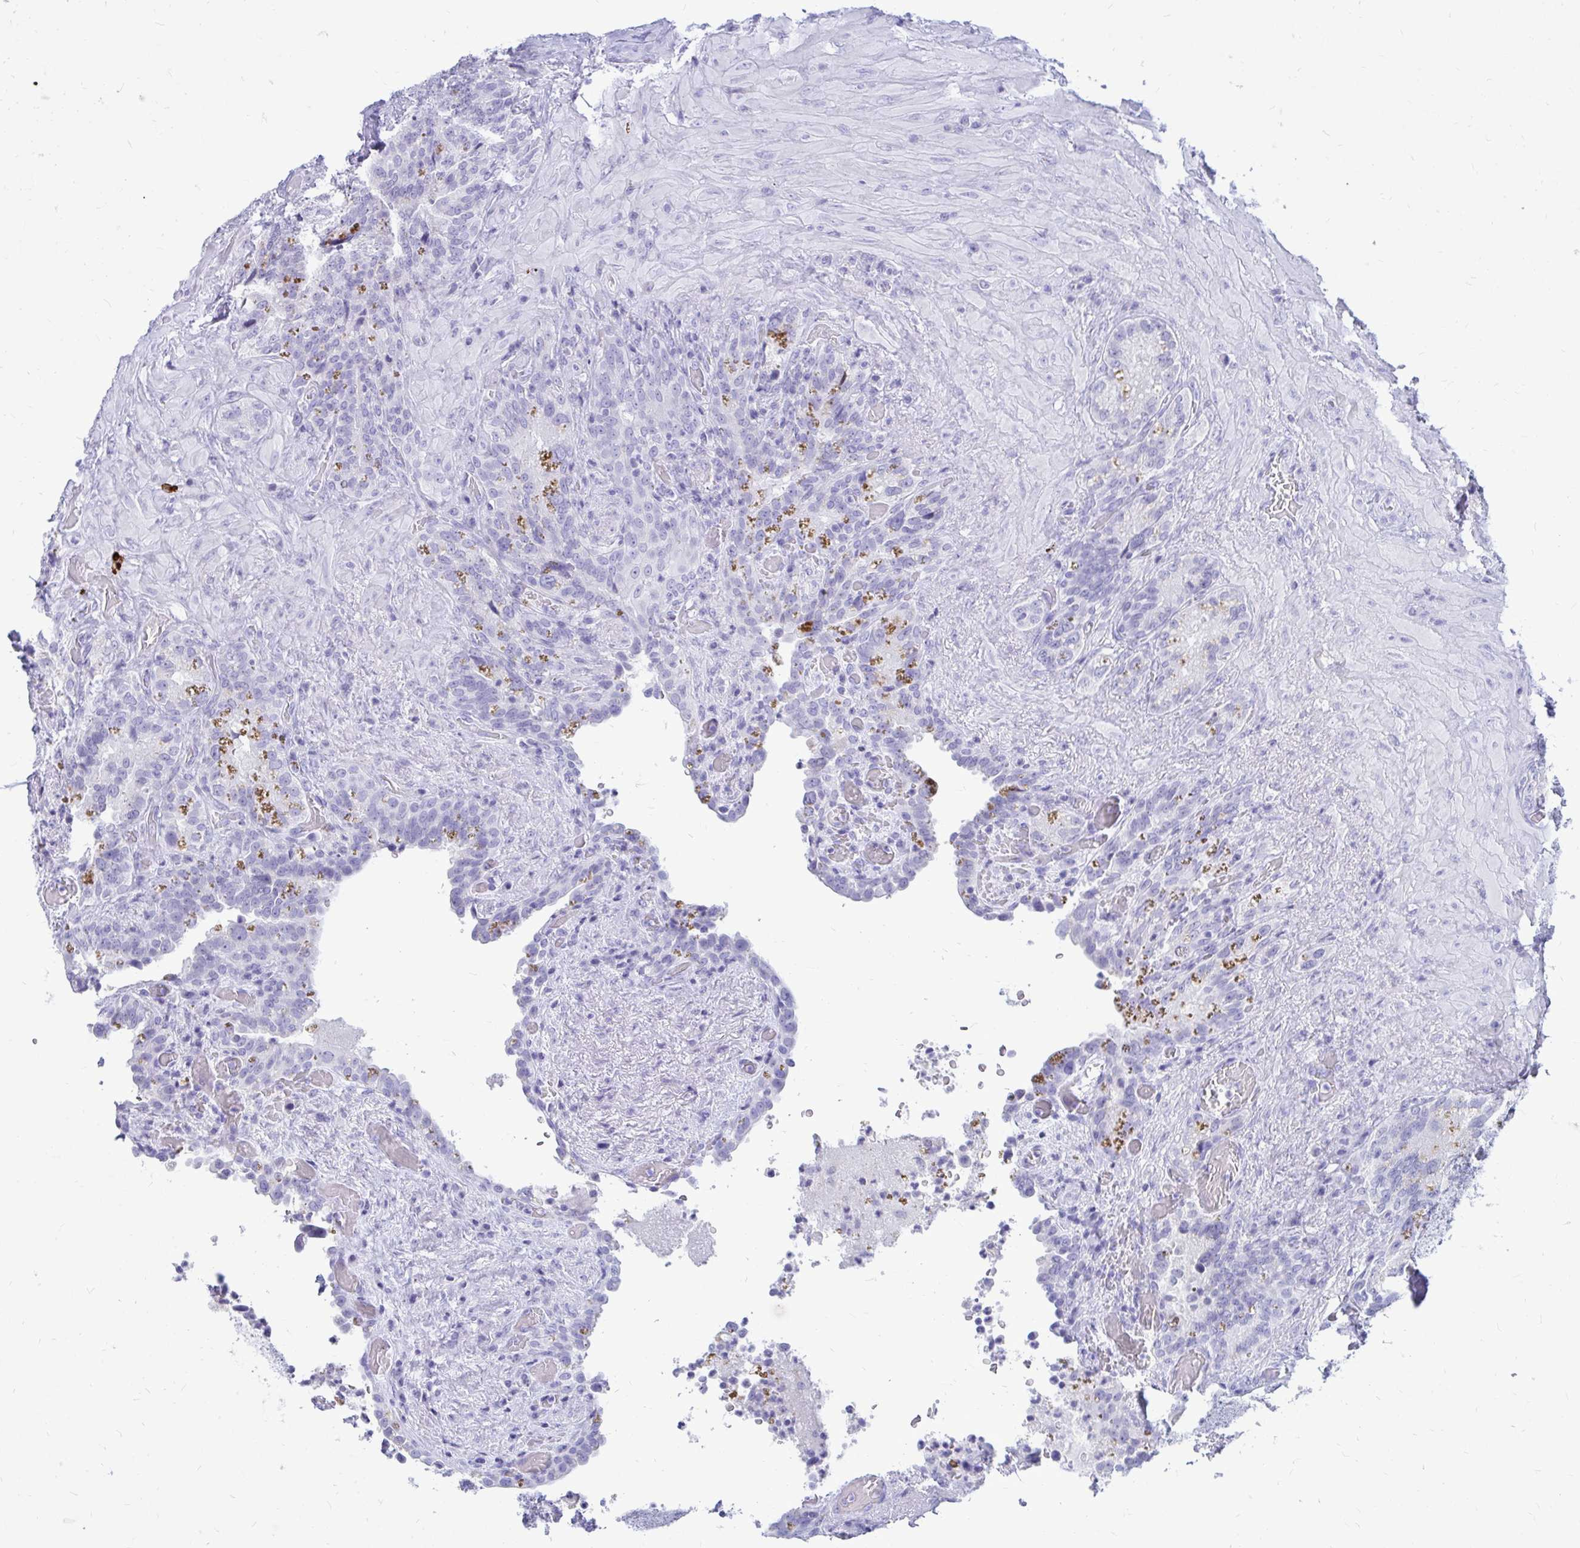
{"staining": {"intensity": "negative", "quantity": "none", "location": "none"}, "tissue": "seminal vesicle", "cell_type": "Glandular cells", "image_type": "normal", "snomed": [{"axis": "morphology", "description": "Normal tissue, NOS"}, {"axis": "topography", "description": "Seminal veicle"}], "caption": "The immunohistochemistry (IHC) histopathology image has no significant positivity in glandular cells of seminal vesicle. The staining was performed using DAB (3,3'-diaminobenzidine) to visualize the protein expression in brown, while the nuclei were stained in blue with hematoxylin (Magnification: 20x).", "gene": "NANOGNB", "patient": {"sex": "male", "age": 68}}